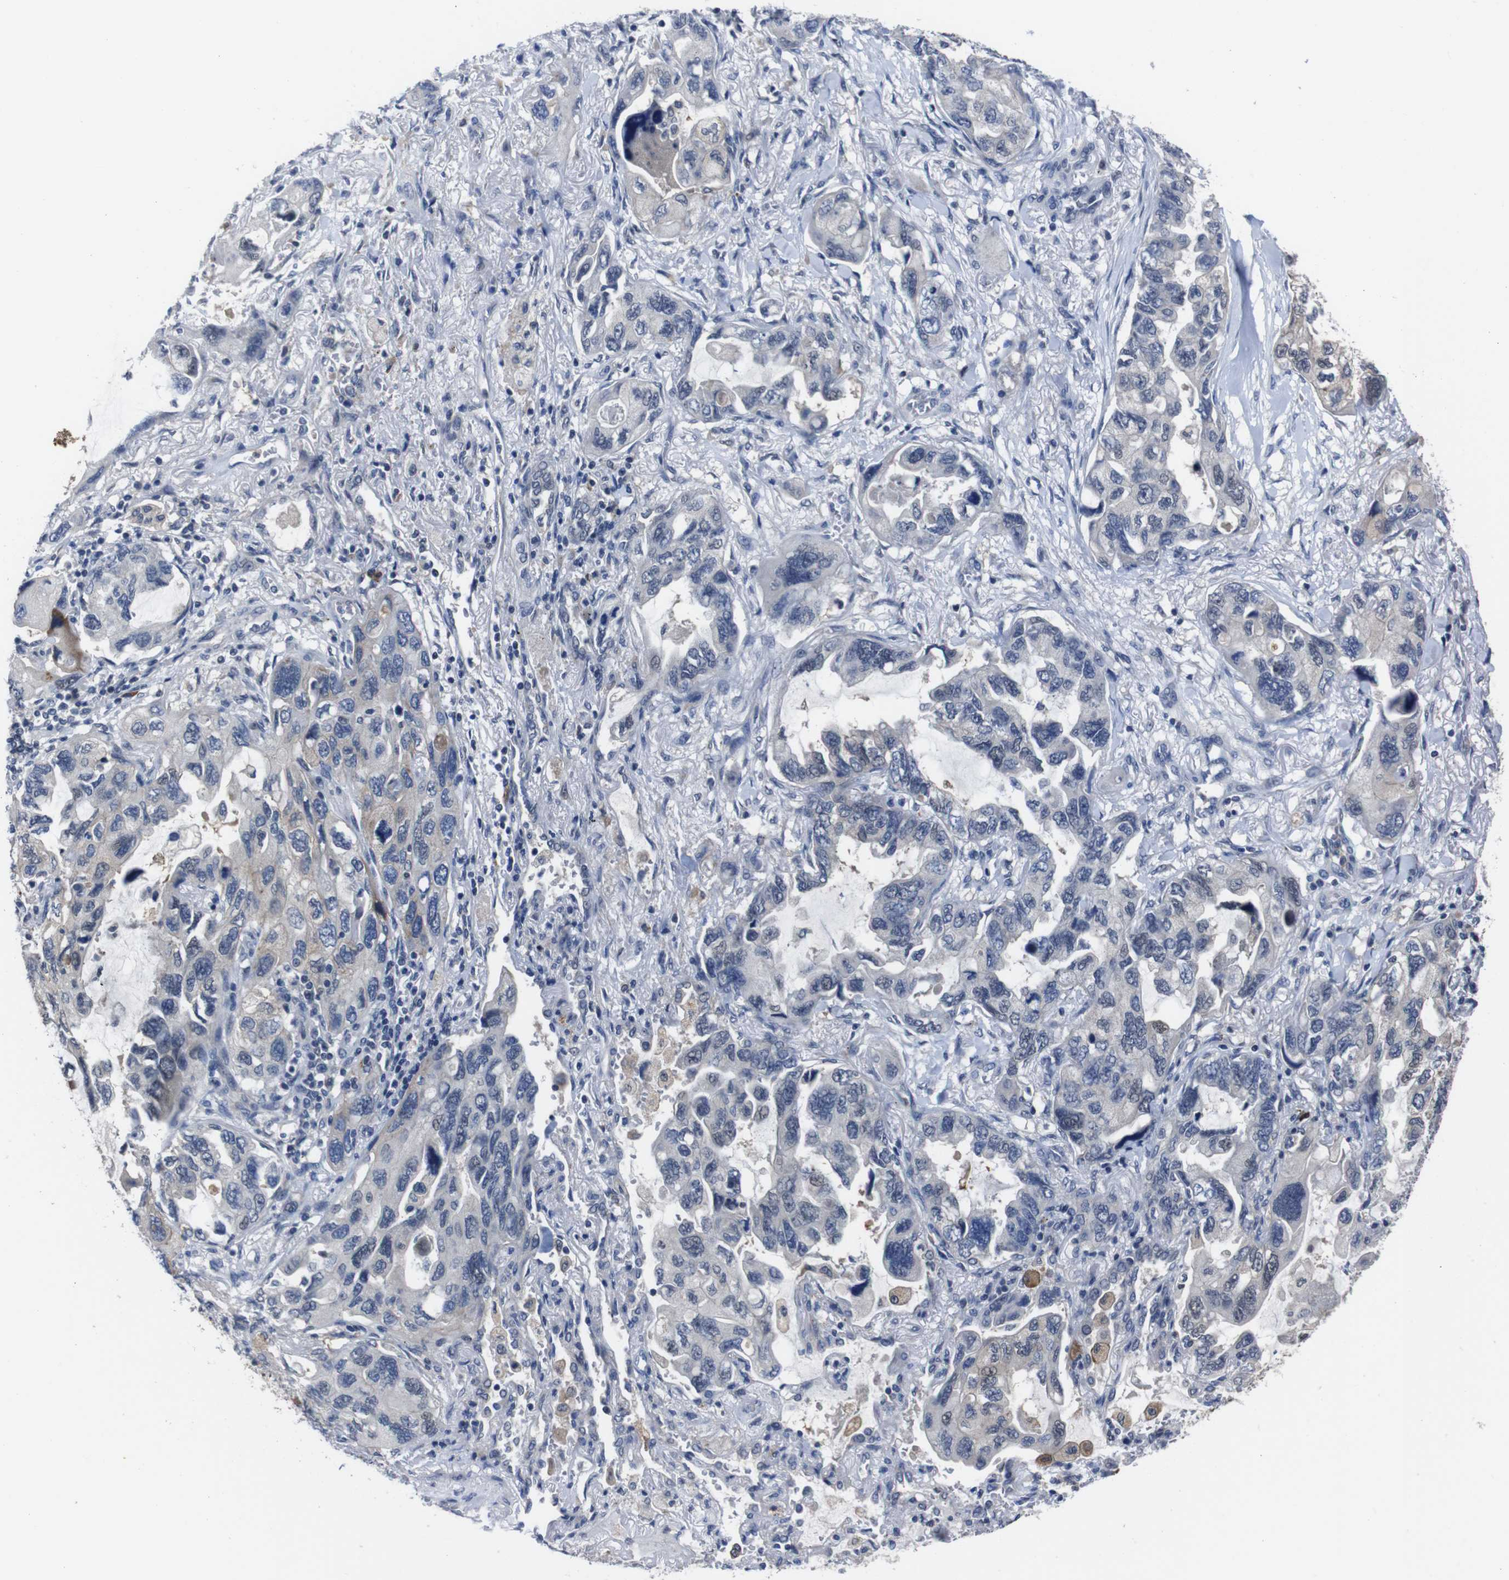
{"staining": {"intensity": "weak", "quantity": "<25%", "location": "cytoplasmic/membranous"}, "tissue": "lung cancer", "cell_type": "Tumor cells", "image_type": "cancer", "snomed": [{"axis": "morphology", "description": "Squamous cell carcinoma, NOS"}, {"axis": "topography", "description": "Lung"}], "caption": "A high-resolution histopathology image shows IHC staining of lung cancer, which displays no significant expression in tumor cells.", "gene": "SEMA4B", "patient": {"sex": "female", "age": 73}}